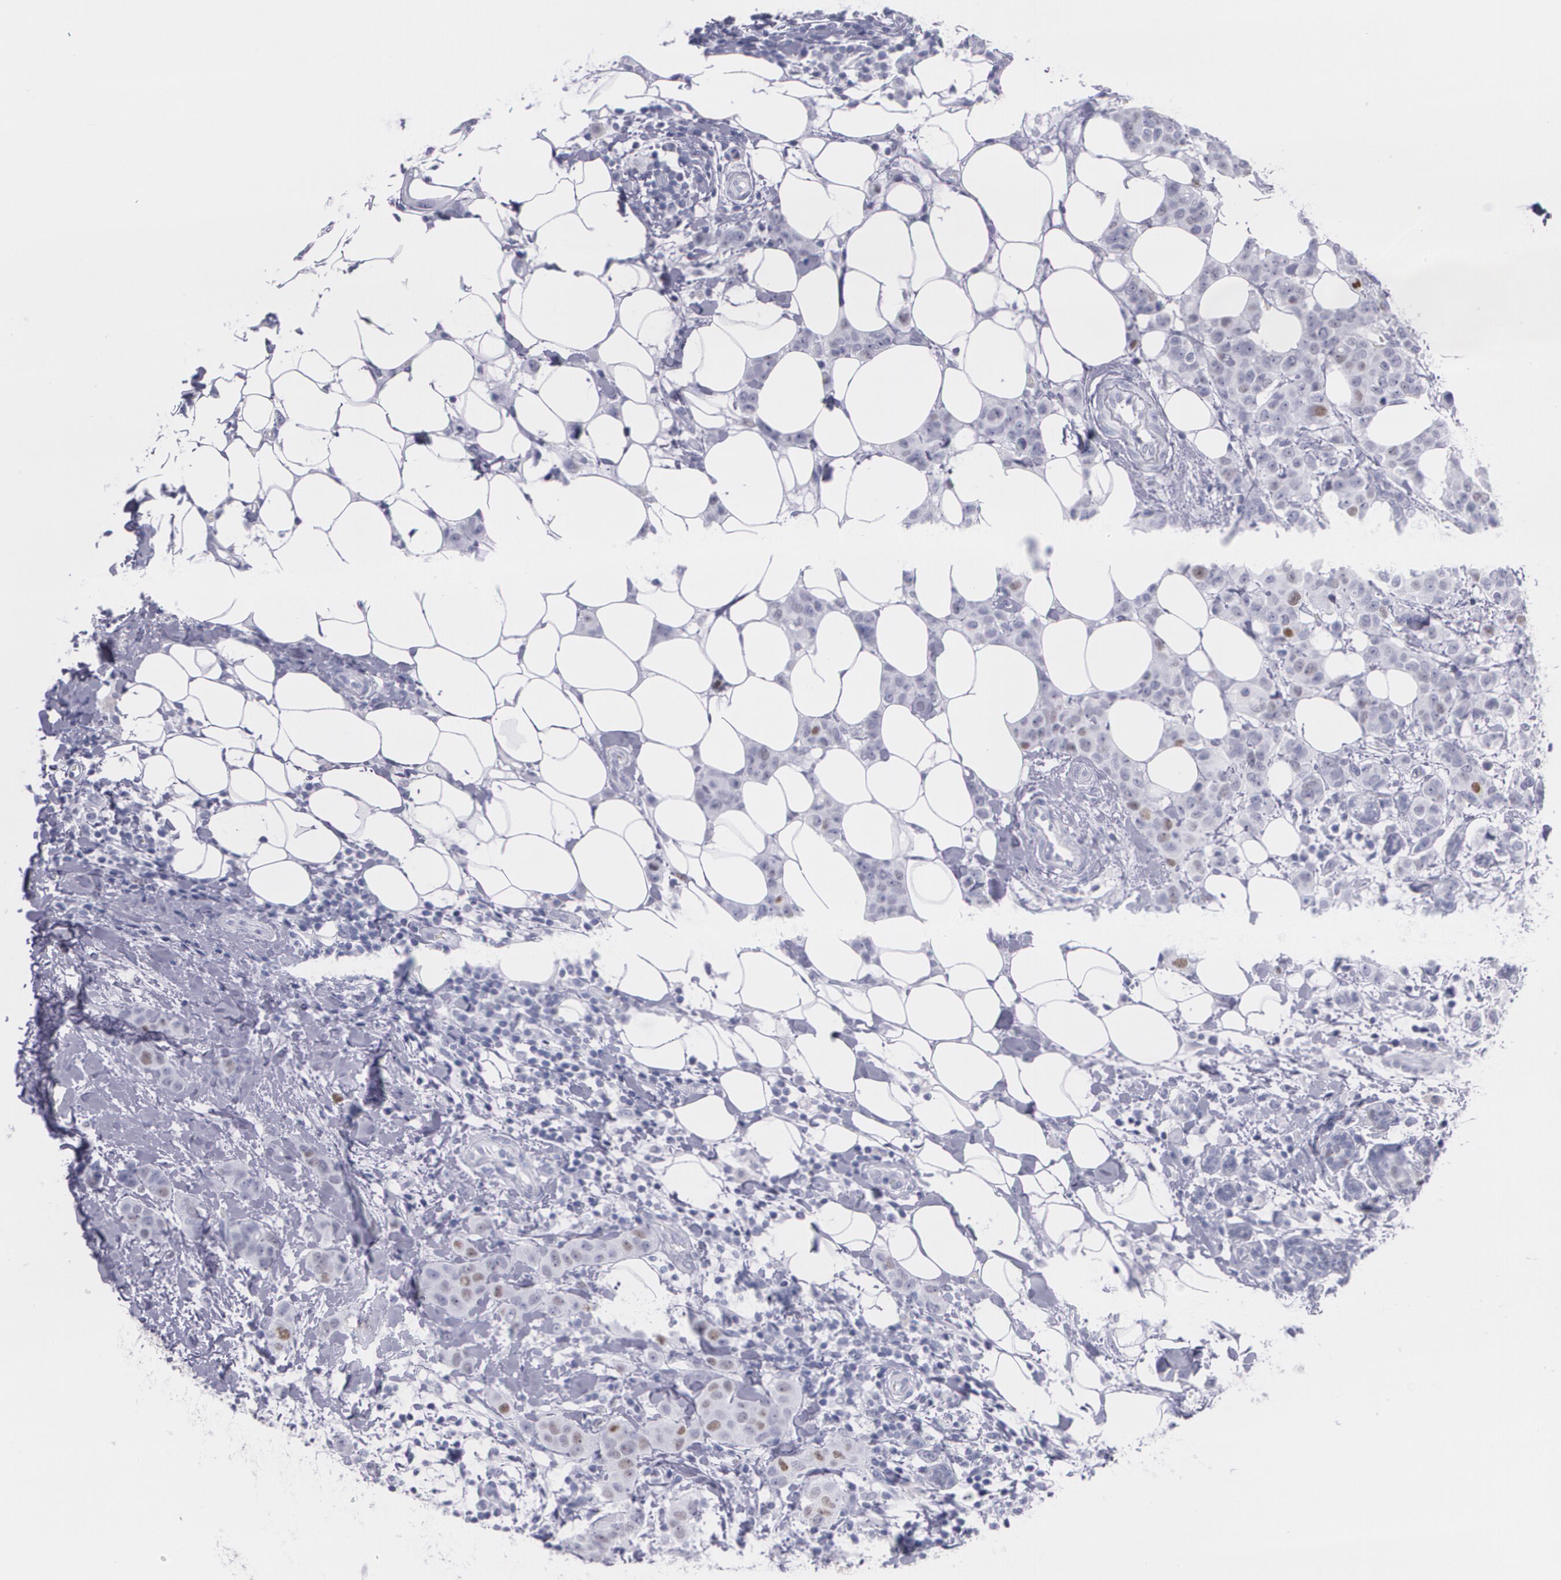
{"staining": {"intensity": "negative", "quantity": "none", "location": "none"}, "tissue": "breast cancer", "cell_type": "Tumor cells", "image_type": "cancer", "snomed": [{"axis": "morphology", "description": "Duct carcinoma"}, {"axis": "topography", "description": "Breast"}], "caption": "The IHC micrograph has no significant expression in tumor cells of breast cancer (invasive ductal carcinoma) tissue.", "gene": "TP53", "patient": {"sex": "female", "age": 40}}